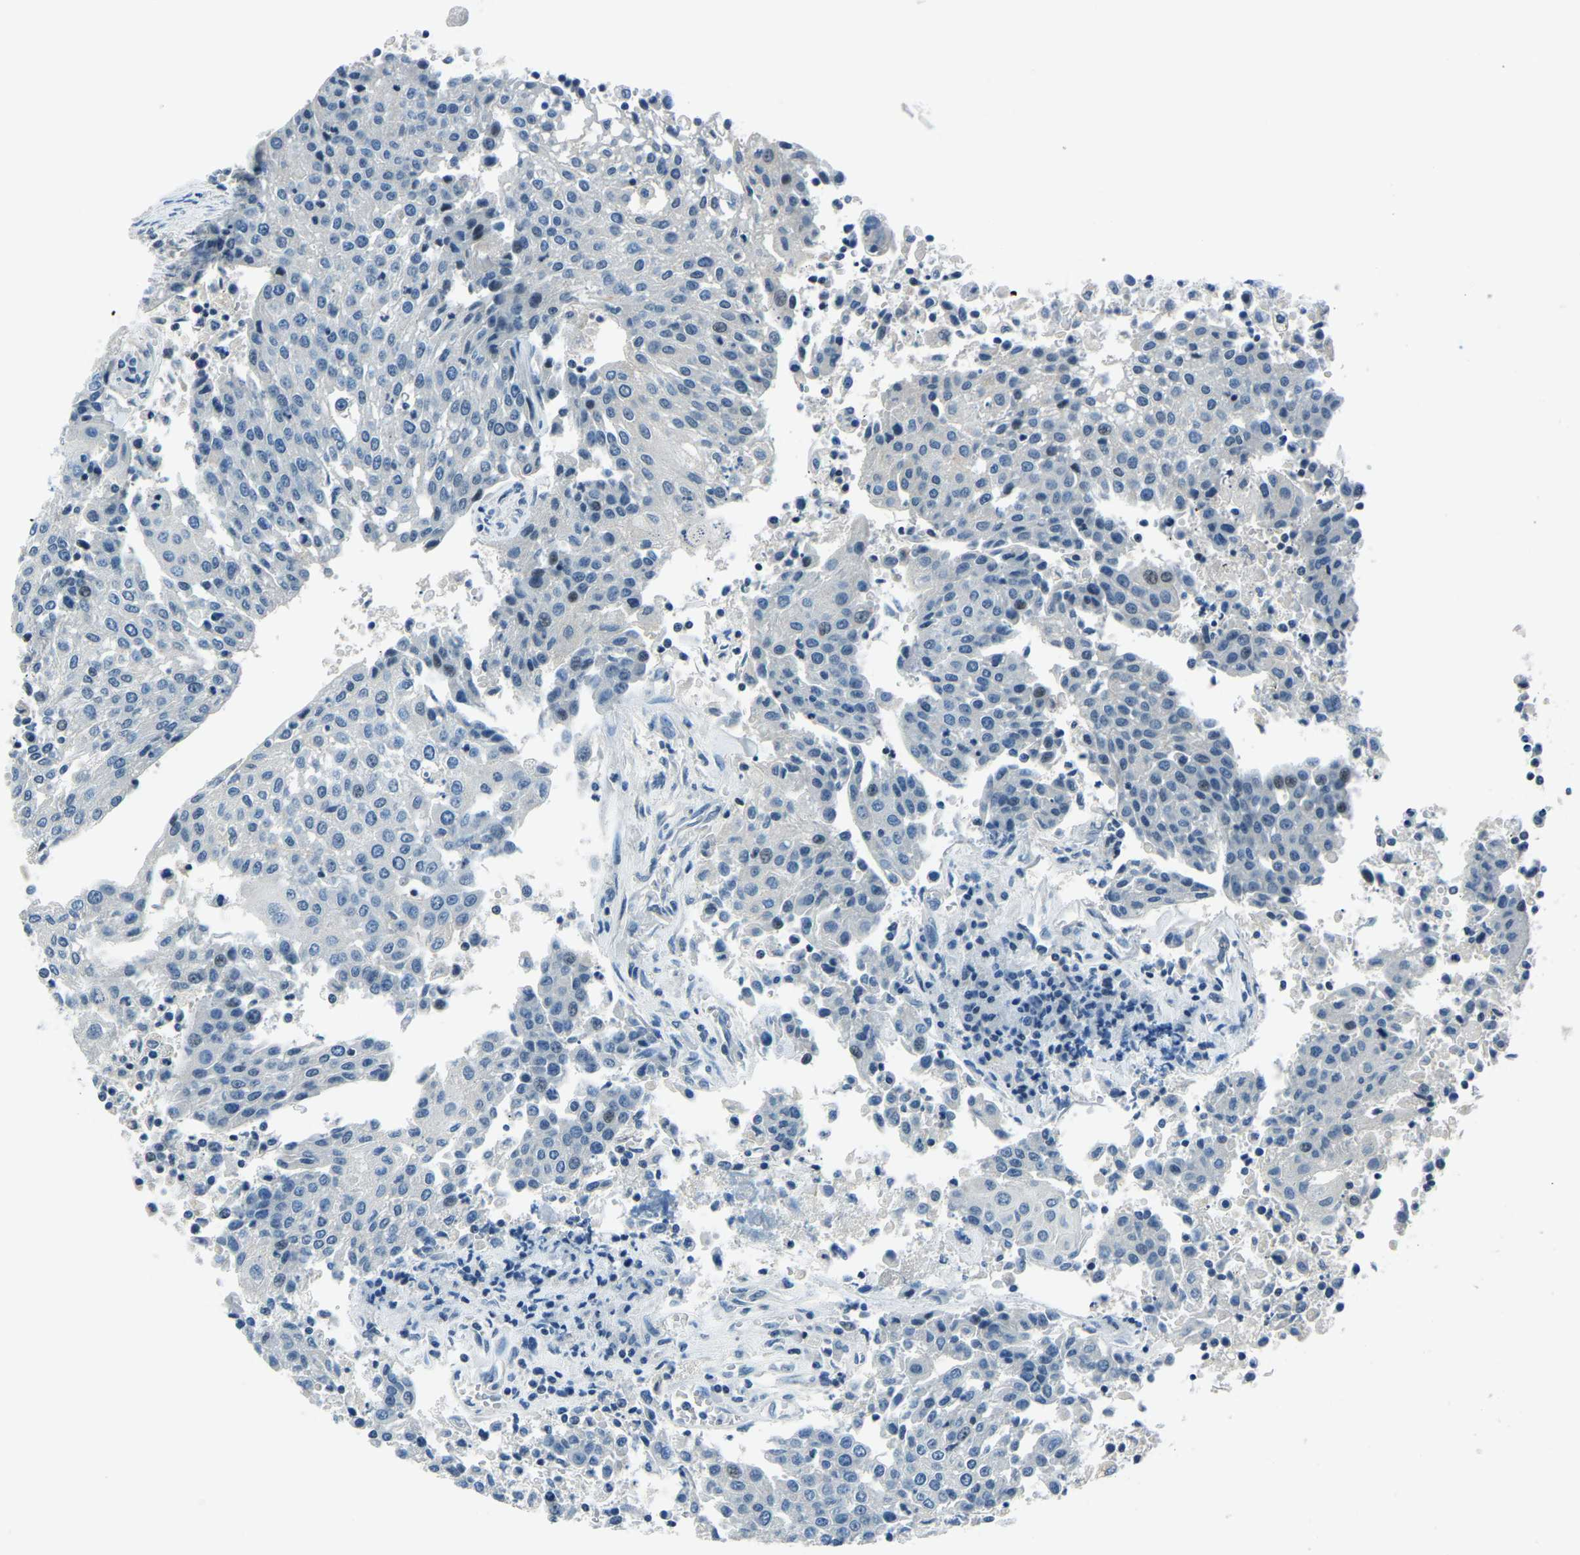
{"staining": {"intensity": "negative", "quantity": "none", "location": "none"}, "tissue": "urothelial cancer", "cell_type": "Tumor cells", "image_type": "cancer", "snomed": [{"axis": "morphology", "description": "Urothelial carcinoma, High grade"}, {"axis": "topography", "description": "Urinary bladder"}], "caption": "The immunohistochemistry image has no significant staining in tumor cells of urothelial cancer tissue.", "gene": "RRP1", "patient": {"sex": "female", "age": 85}}